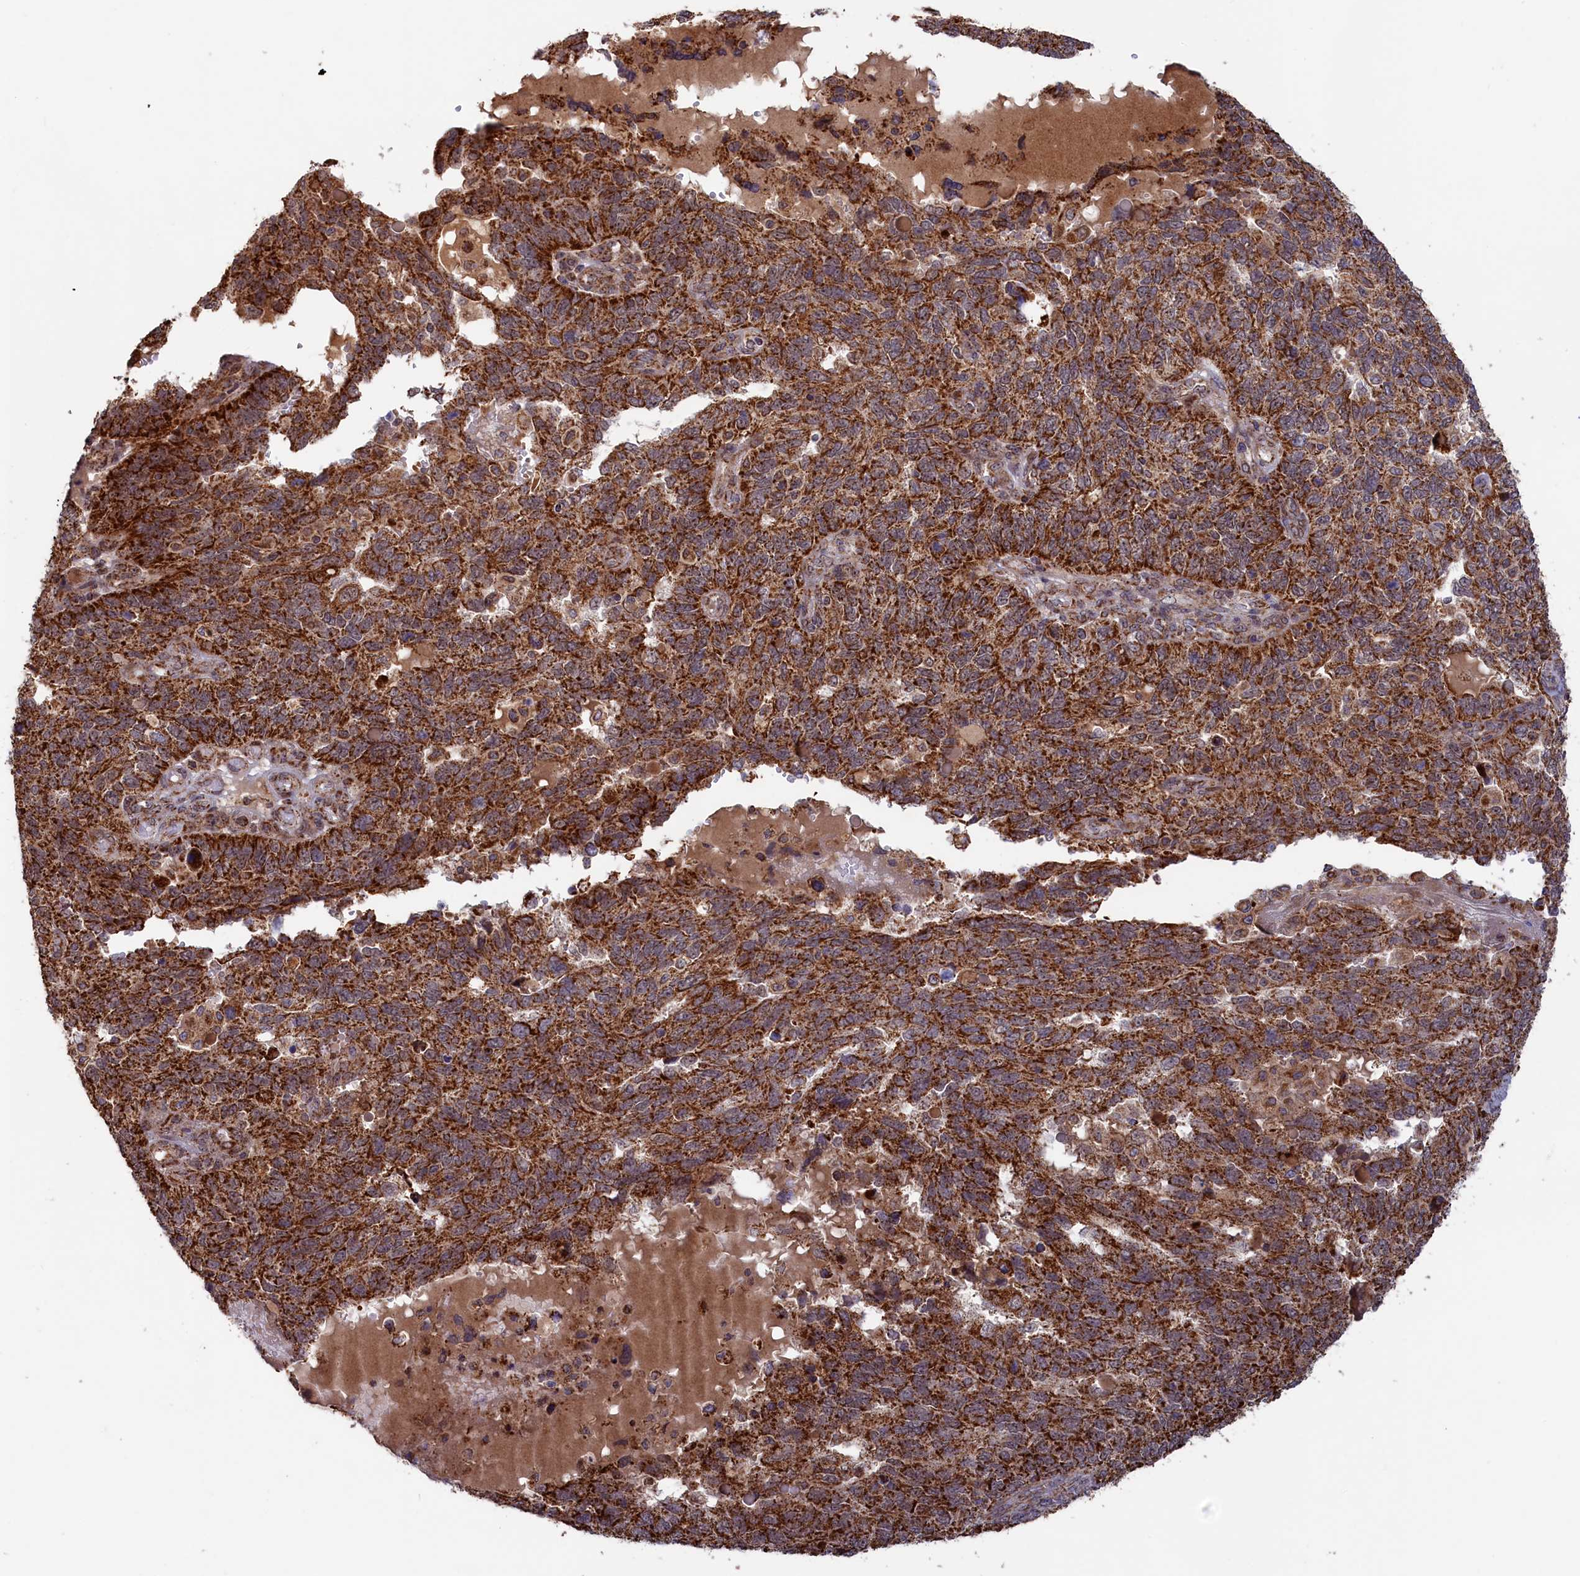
{"staining": {"intensity": "strong", "quantity": ">75%", "location": "cytoplasmic/membranous"}, "tissue": "endometrial cancer", "cell_type": "Tumor cells", "image_type": "cancer", "snomed": [{"axis": "morphology", "description": "Adenocarcinoma, NOS"}, {"axis": "topography", "description": "Endometrium"}], "caption": "The photomicrograph exhibits a brown stain indicating the presence of a protein in the cytoplasmic/membranous of tumor cells in endometrial cancer (adenocarcinoma).", "gene": "DUS3L", "patient": {"sex": "female", "age": 66}}